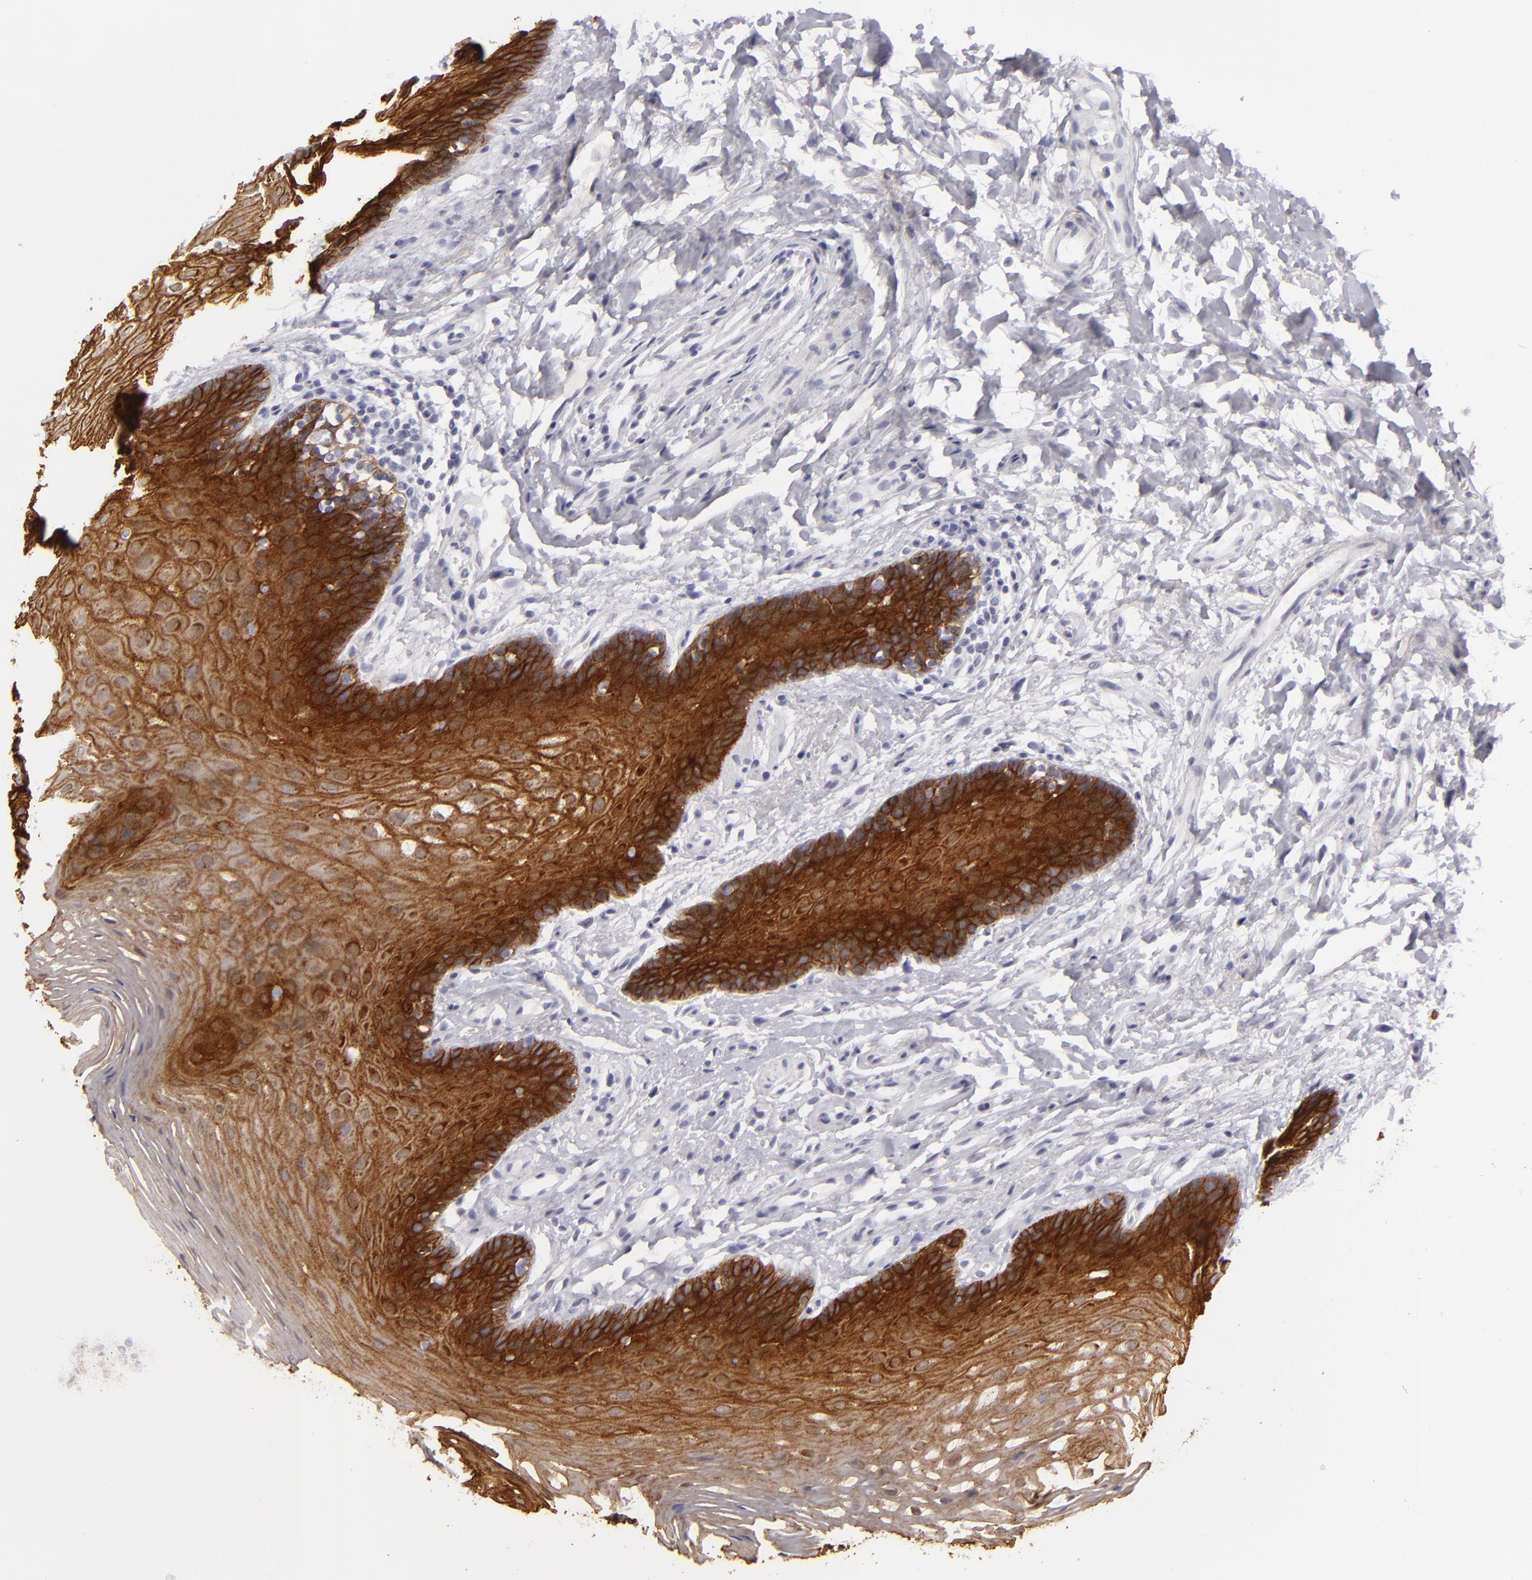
{"staining": {"intensity": "strong", "quantity": ">75%", "location": "cytoplasmic/membranous"}, "tissue": "oral mucosa", "cell_type": "Squamous epithelial cells", "image_type": "normal", "snomed": [{"axis": "morphology", "description": "Normal tissue, NOS"}, {"axis": "topography", "description": "Oral tissue"}], "caption": "Immunohistochemistry (IHC) histopathology image of benign oral mucosa: oral mucosa stained using IHC exhibits high levels of strong protein expression localized specifically in the cytoplasmic/membranous of squamous epithelial cells, appearing as a cytoplasmic/membranous brown color.", "gene": "JUP", "patient": {"sex": "male", "age": 62}}